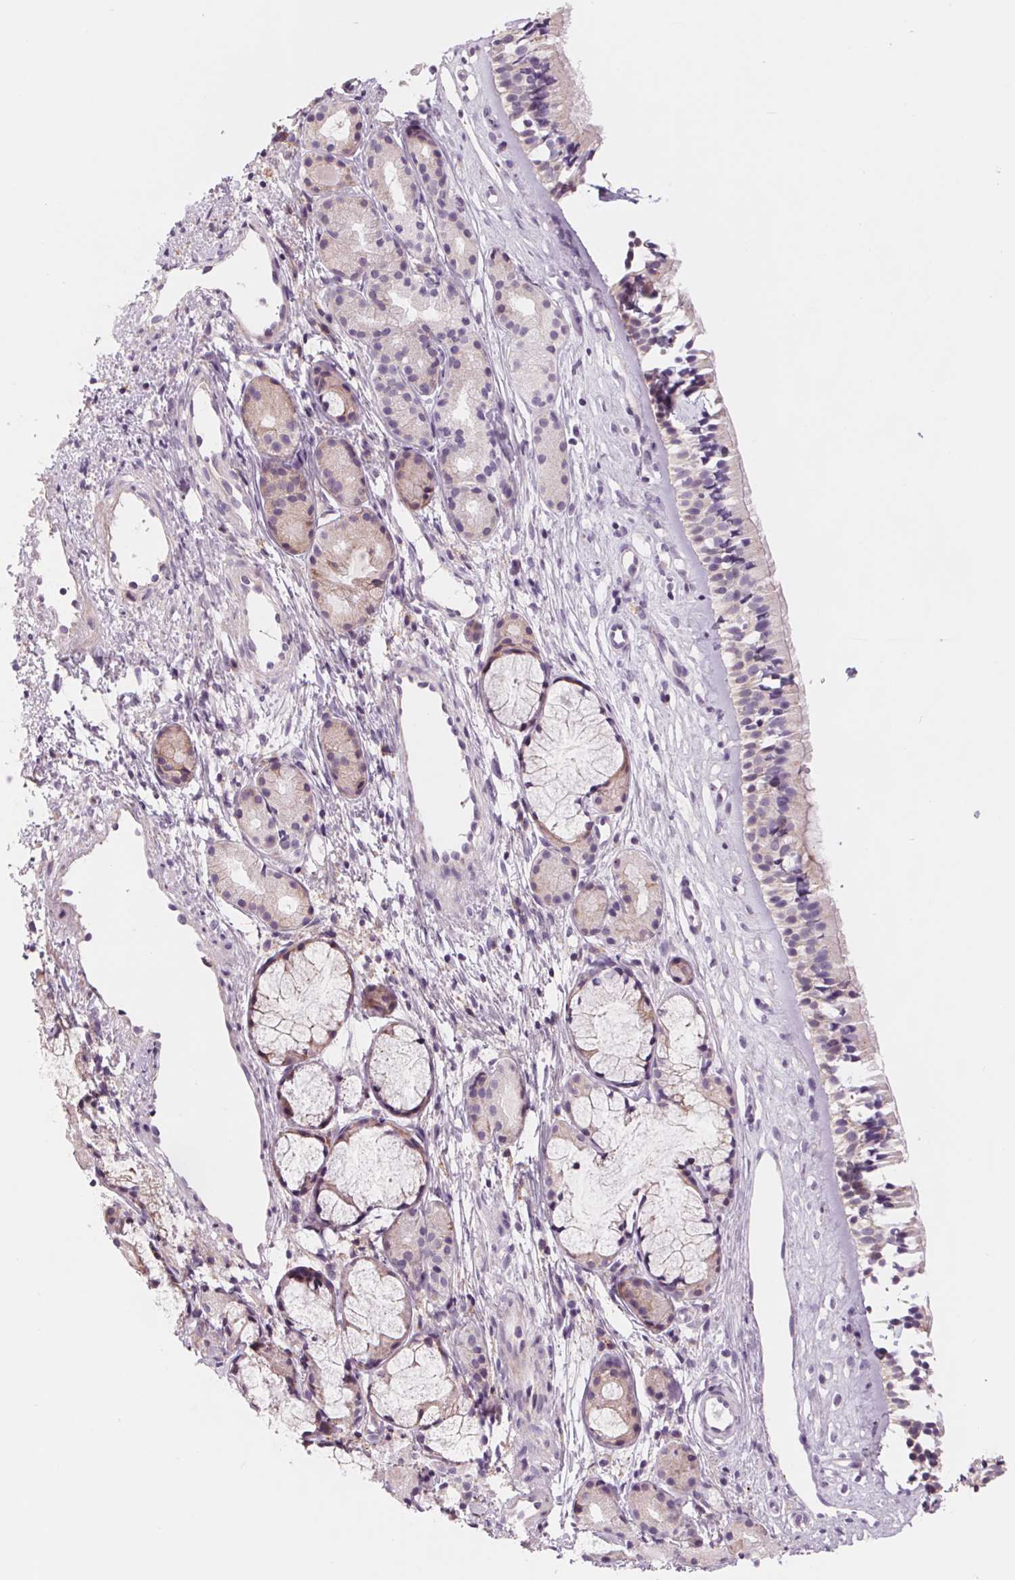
{"staining": {"intensity": "negative", "quantity": "none", "location": "none"}, "tissue": "nasopharynx", "cell_type": "Respiratory epithelial cells", "image_type": "normal", "snomed": [{"axis": "morphology", "description": "Normal tissue, NOS"}, {"axis": "topography", "description": "Nasopharynx"}], "caption": "Immunohistochemical staining of normal nasopharynx shows no significant positivity in respiratory epithelial cells.", "gene": "SAMD5", "patient": {"sex": "female", "age": 52}}